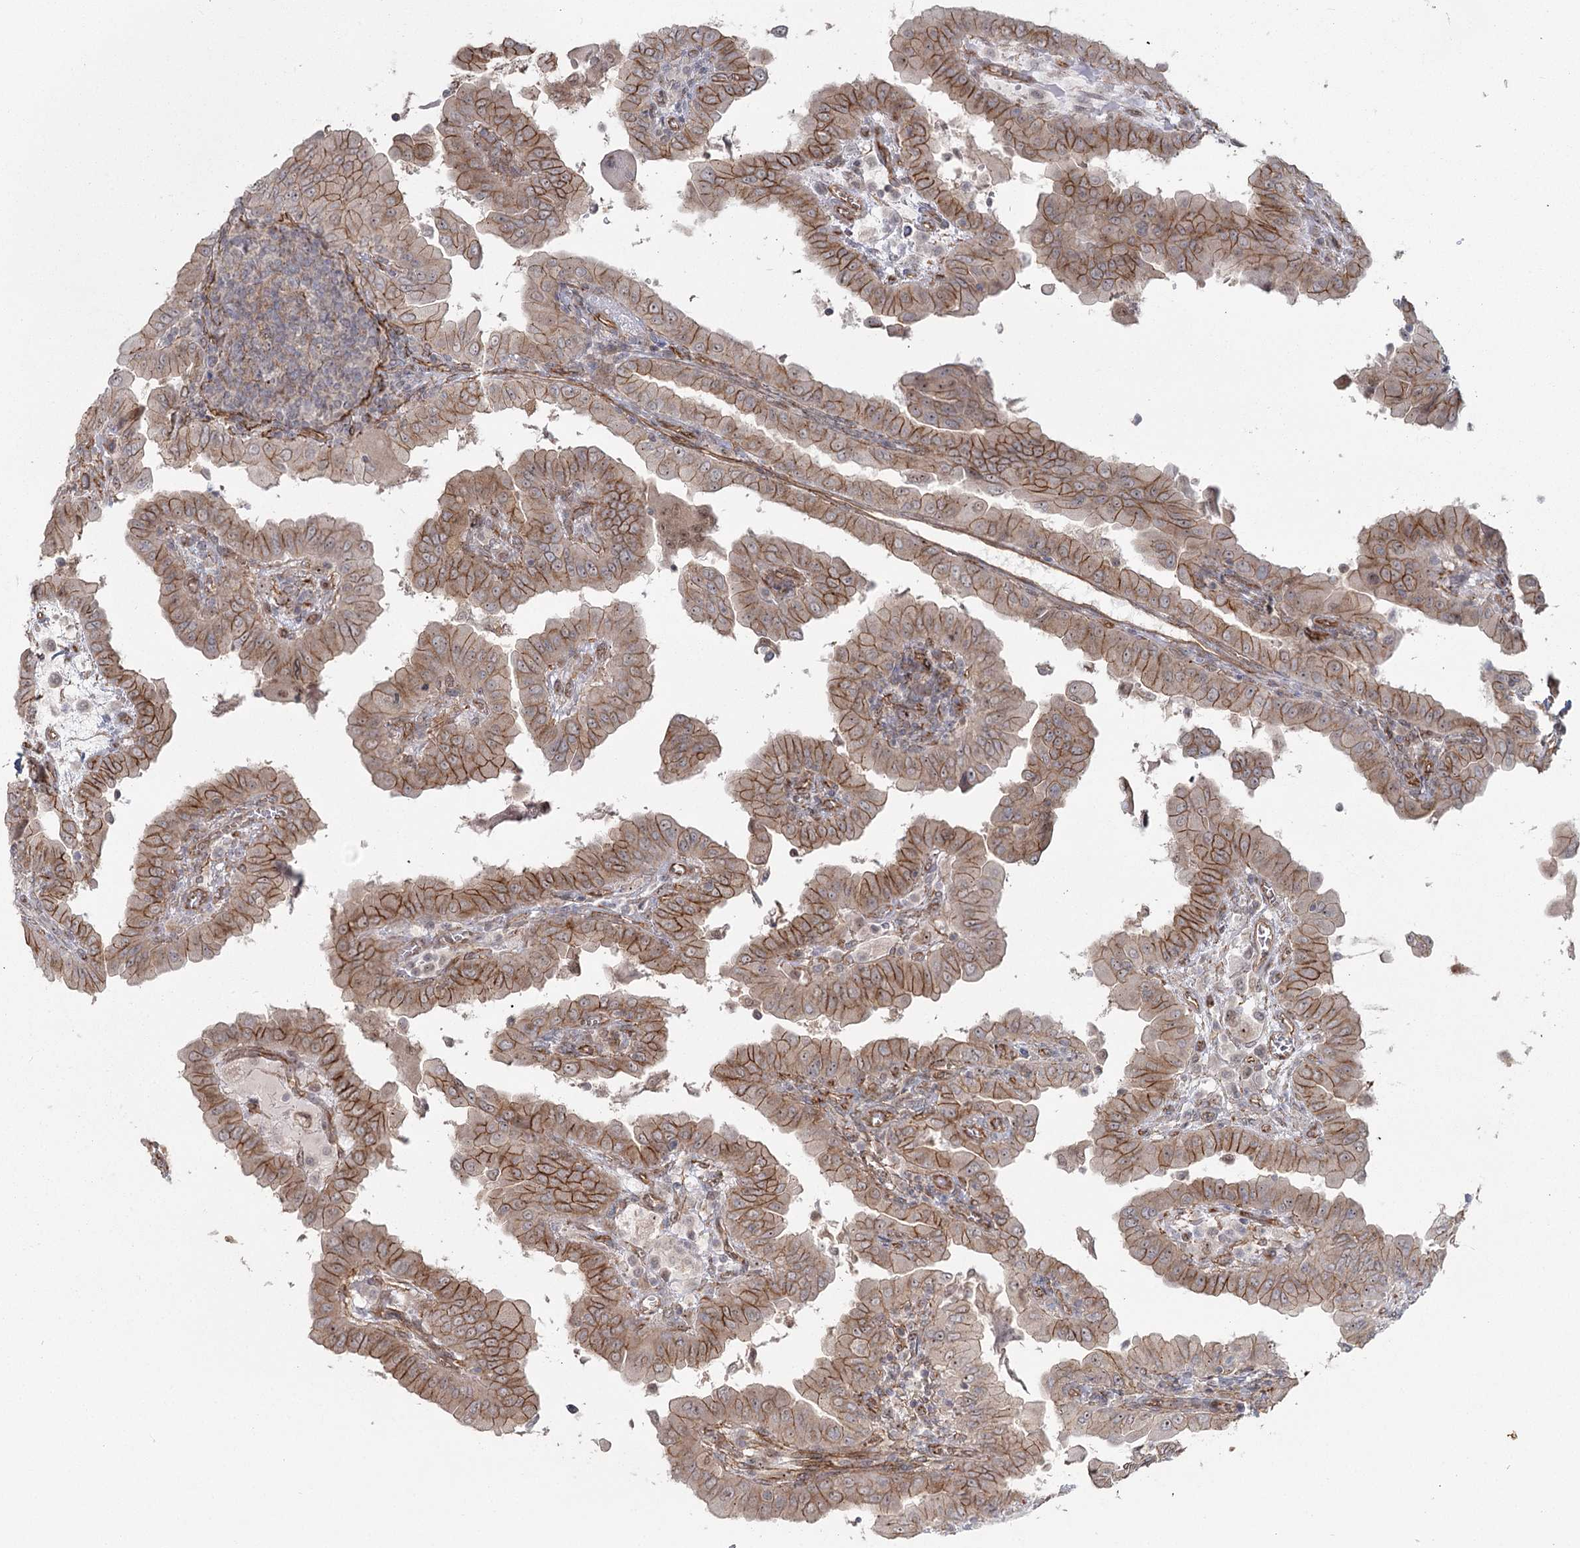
{"staining": {"intensity": "moderate", "quantity": ">75%", "location": "cytoplasmic/membranous"}, "tissue": "thyroid cancer", "cell_type": "Tumor cells", "image_type": "cancer", "snomed": [{"axis": "morphology", "description": "Papillary adenocarcinoma, NOS"}, {"axis": "topography", "description": "Thyroid gland"}], "caption": "The immunohistochemical stain labels moderate cytoplasmic/membranous expression in tumor cells of thyroid cancer tissue. (DAB IHC with brightfield microscopy, high magnification).", "gene": "RPP14", "patient": {"sex": "male", "age": 33}}